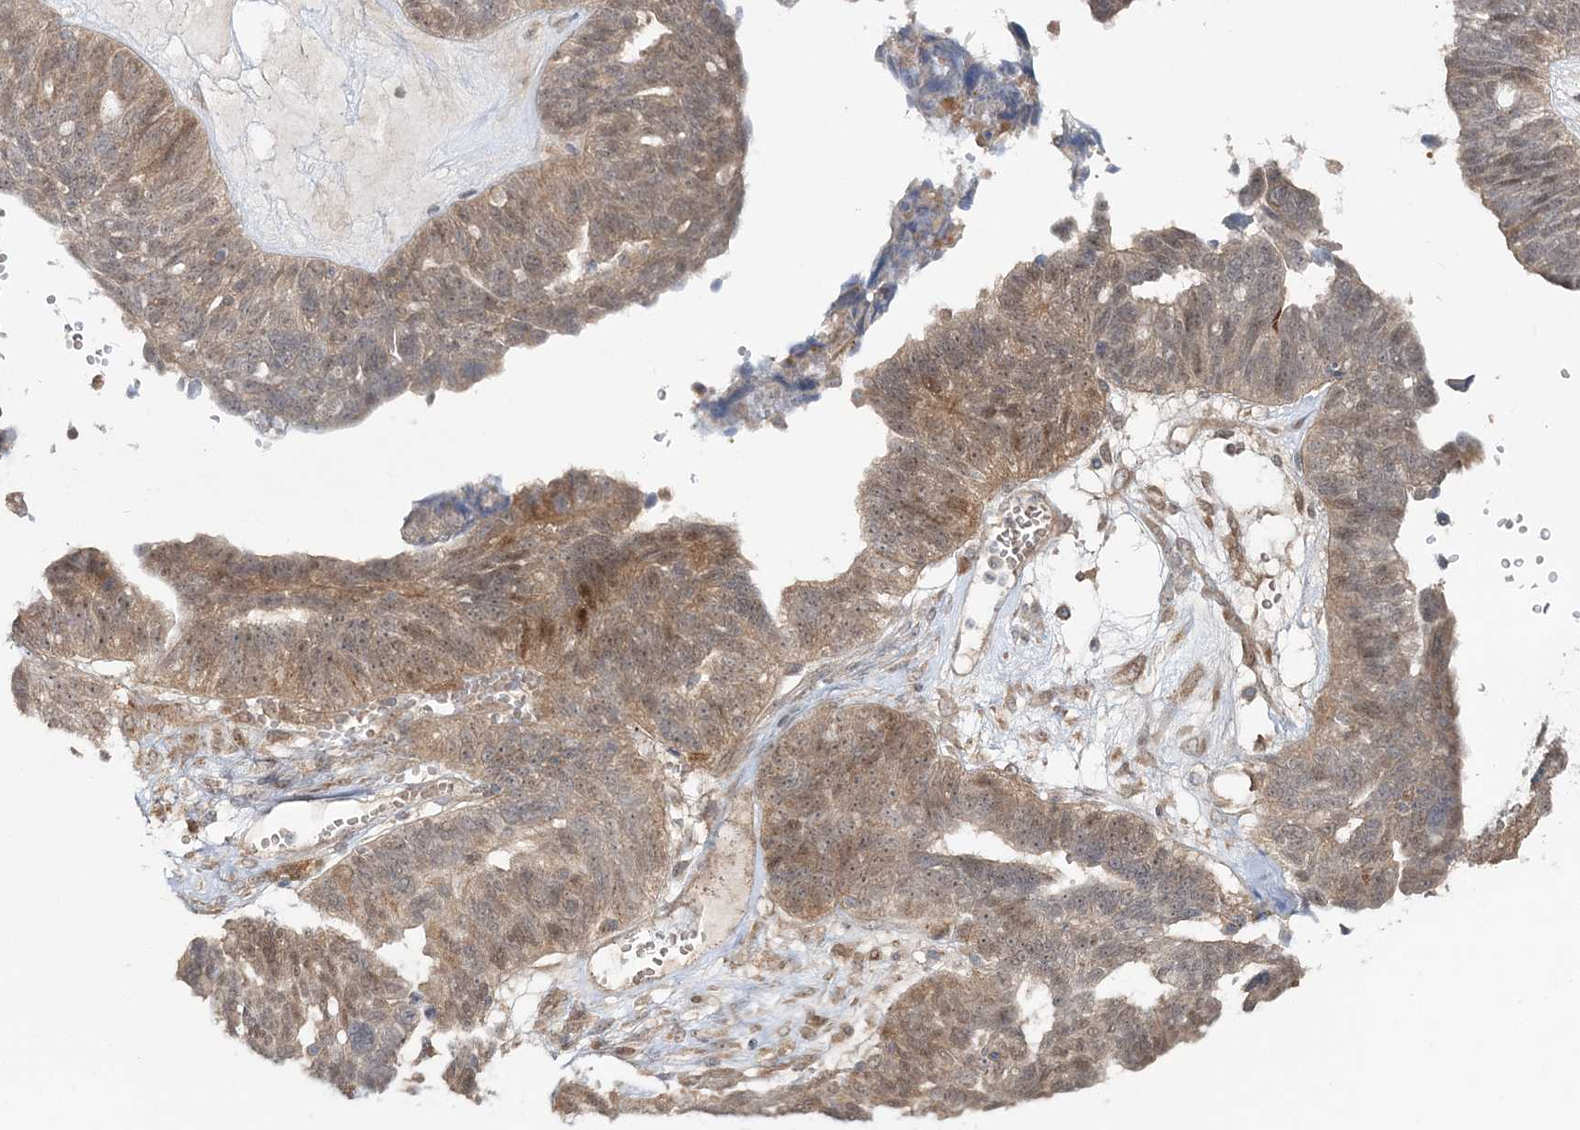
{"staining": {"intensity": "weak", "quantity": "25%-75%", "location": "cytoplasmic/membranous"}, "tissue": "ovarian cancer", "cell_type": "Tumor cells", "image_type": "cancer", "snomed": [{"axis": "morphology", "description": "Cystadenocarcinoma, serous, NOS"}, {"axis": "topography", "description": "Ovary"}], "caption": "Protein expression analysis of human ovarian serous cystadenocarcinoma reveals weak cytoplasmic/membranous staining in approximately 25%-75% of tumor cells.", "gene": "MOCS2", "patient": {"sex": "female", "age": 79}}